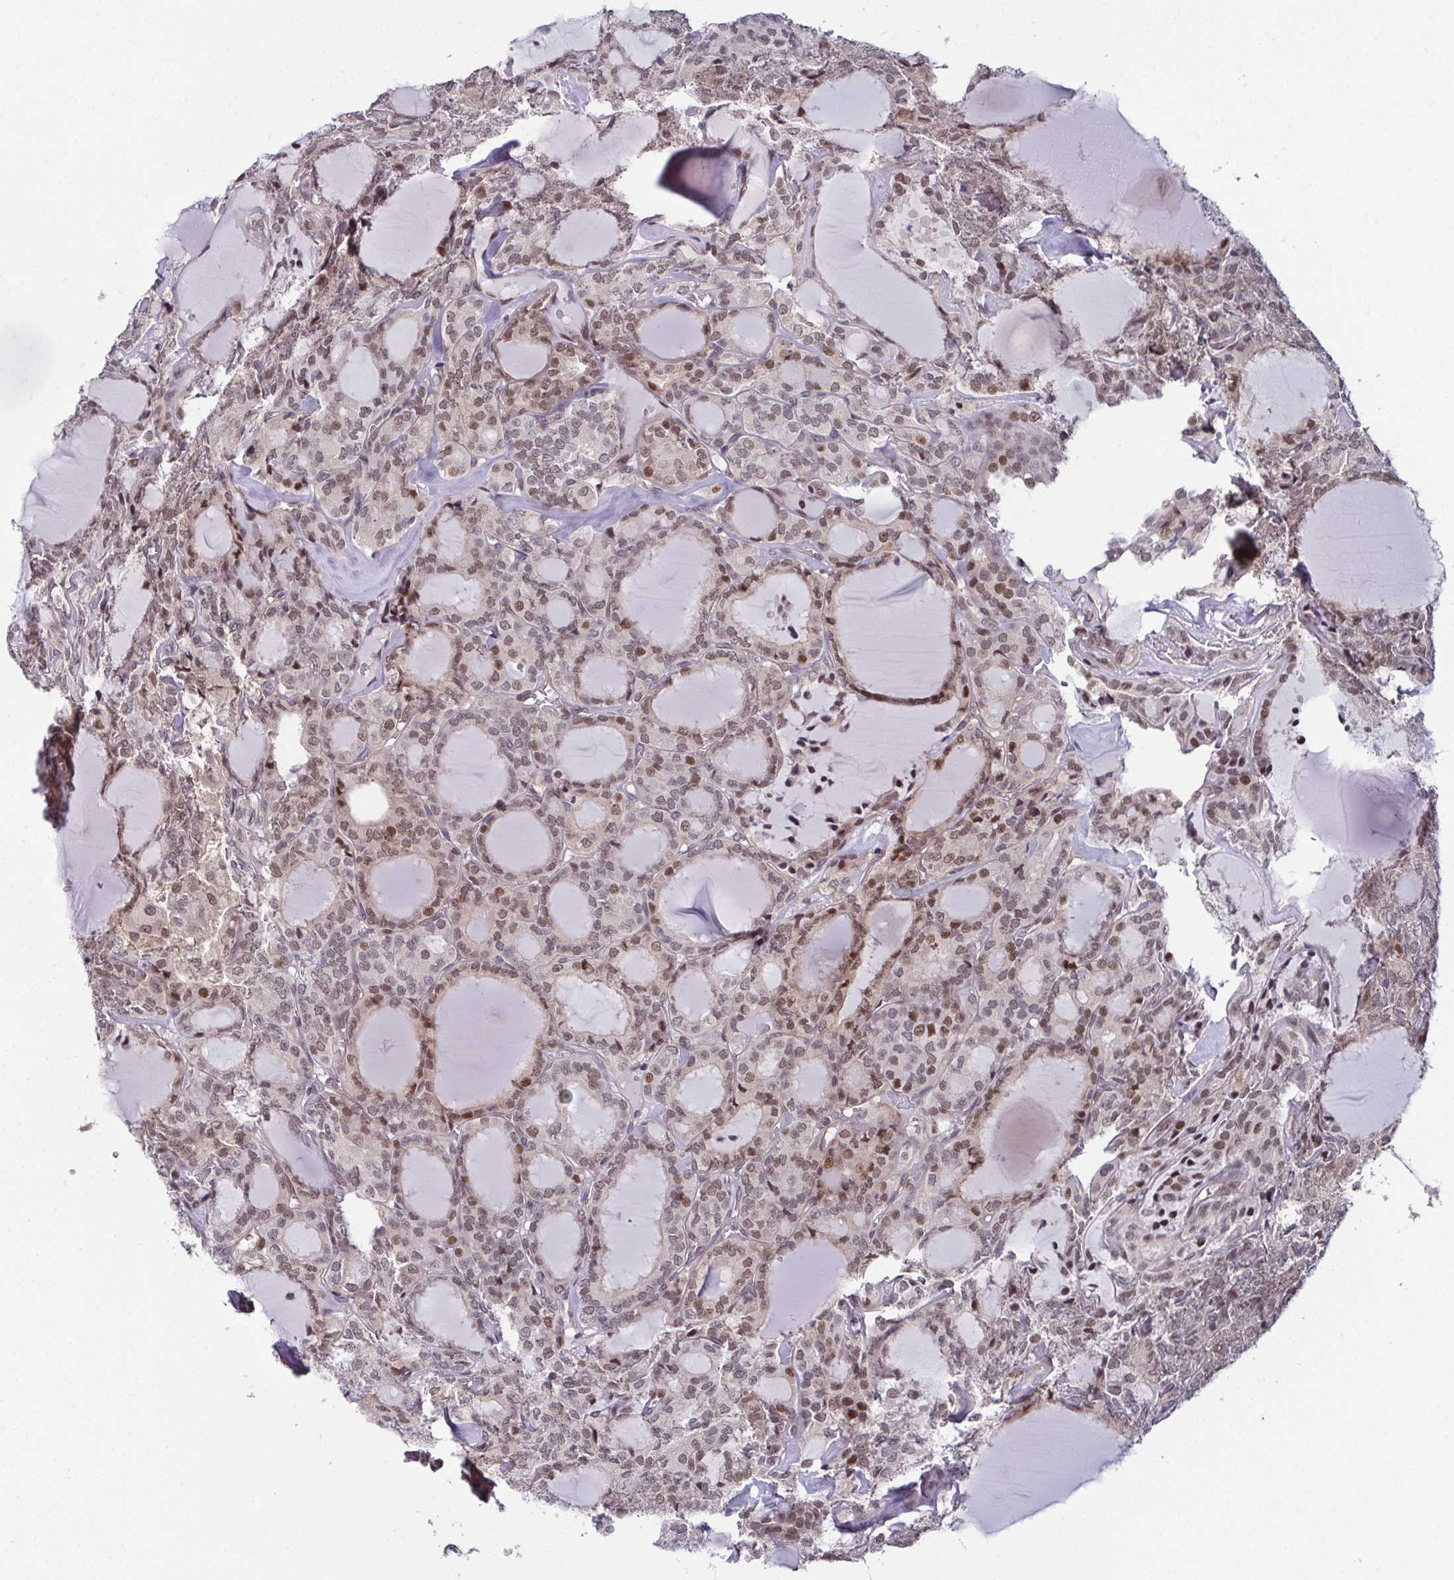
{"staining": {"intensity": "weak", "quantity": "25%-75%", "location": "nuclear"}, "tissue": "thyroid cancer", "cell_type": "Tumor cells", "image_type": "cancer", "snomed": [{"axis": "morphology", "description": "Follicular adenoma carcinoma, NOS"}, {"axis": "topography", "description": "Thyroid gland"}], "caption": "Immunohistochemical staining of thyroid cancer displays weak nuclear protein staining in about 25%-75% of tumor cells. (DAB (3,3'-diaminobenzidine) IHC with brightfield microscopy, high magnification).", "gene": "DNAJB1", "patient": {"sex": "male", "age": 74}}